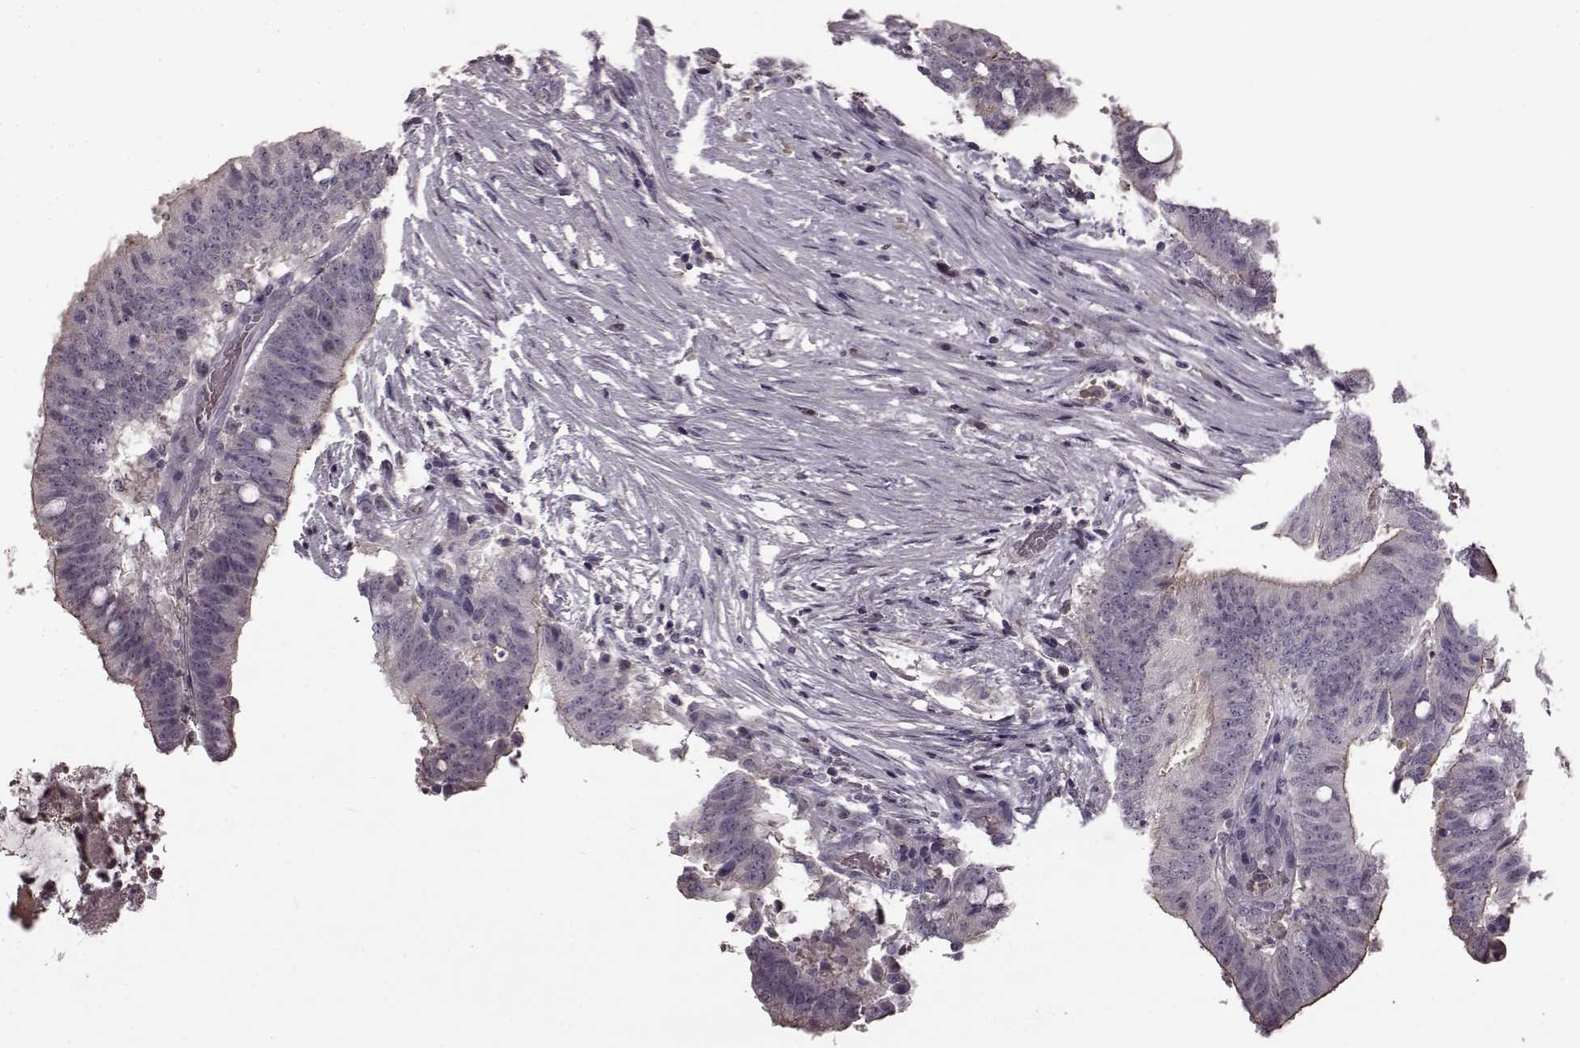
{"staining": {"intensity": "weak", "quantity": "<25%", "location": "cytoplasmic/membranous"}, "tissue": "colorectal cancer", "cell_type": "Tumor cells", "image_type": "cancer", "snomed": [{"axis": "morphology", "description": "Adenocarcinoma, NOS"}, {"axis": "topography", "description": "Colon"}], "caption": "Tumor cells are negative for protein expression in human colorectal adenocarcinoma. The staining was performed using DAB to visualize the protein expression in brown, while the nuclei were stained in blue with hematoxylin (Magnification: 20x).", "gene": "CNGA3", "patient": {"sex": "female", "age": 43}}